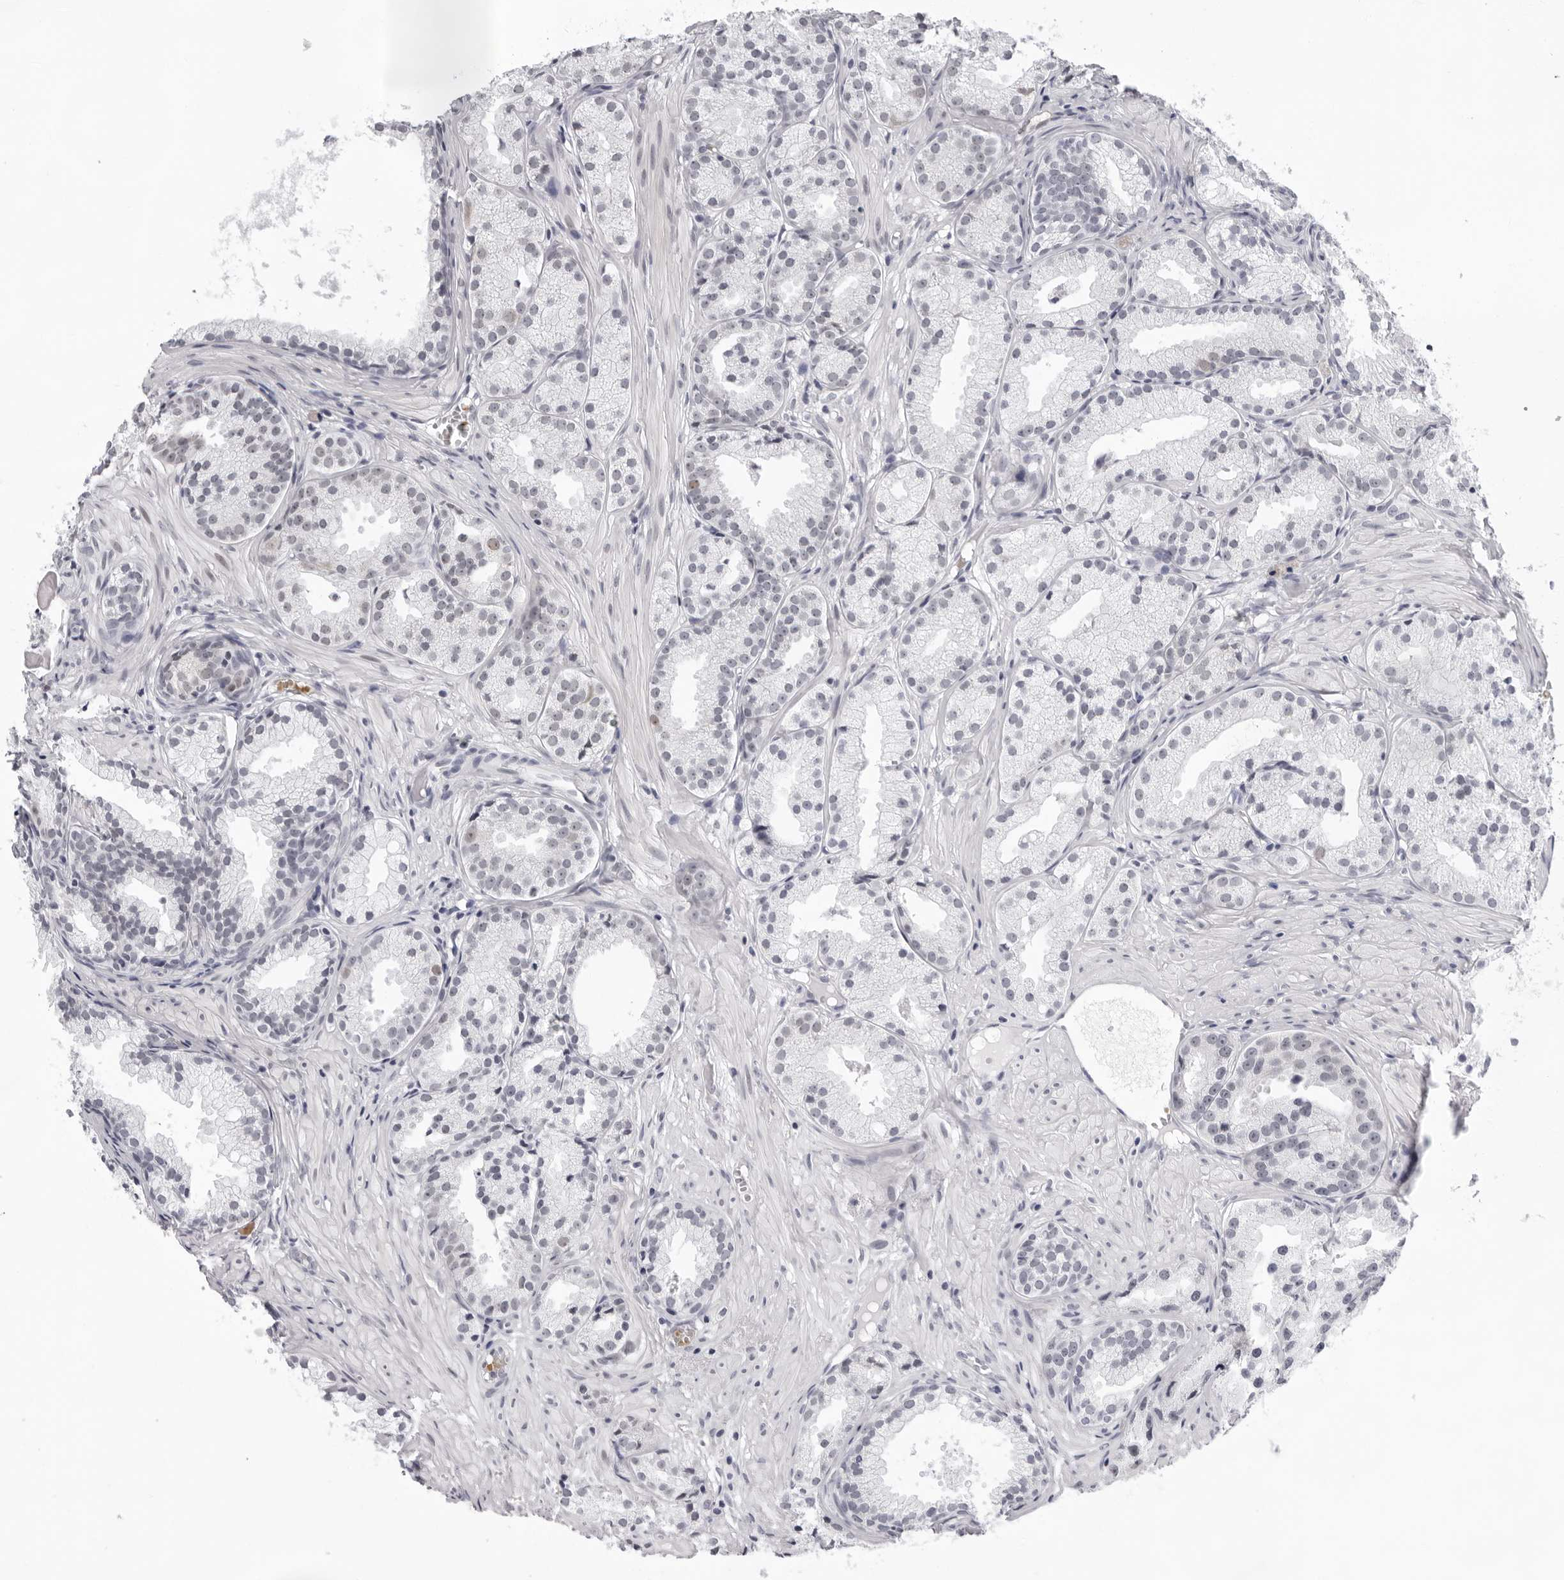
{"staining": {"intensity": "weak", "quantity": "<25%", "location": "nuclear"}, "tissue": "prostate cancer", "cell_type": "Tumor cells", "image_type": "cancer", "snomed": [{"axis": "morphology", "description": "Adenocarcinoma, Low grade"}, {"axis": "topography", "description": "Prostate"}], "caption": "This is a micrograph of immunohistochemistry (IHC) staining of prostate adenocarcinoma (low-grade), which shows no positivity in tumor cells.", "gene": "USP1", "patient": {"sex": "male", "age": 88}}